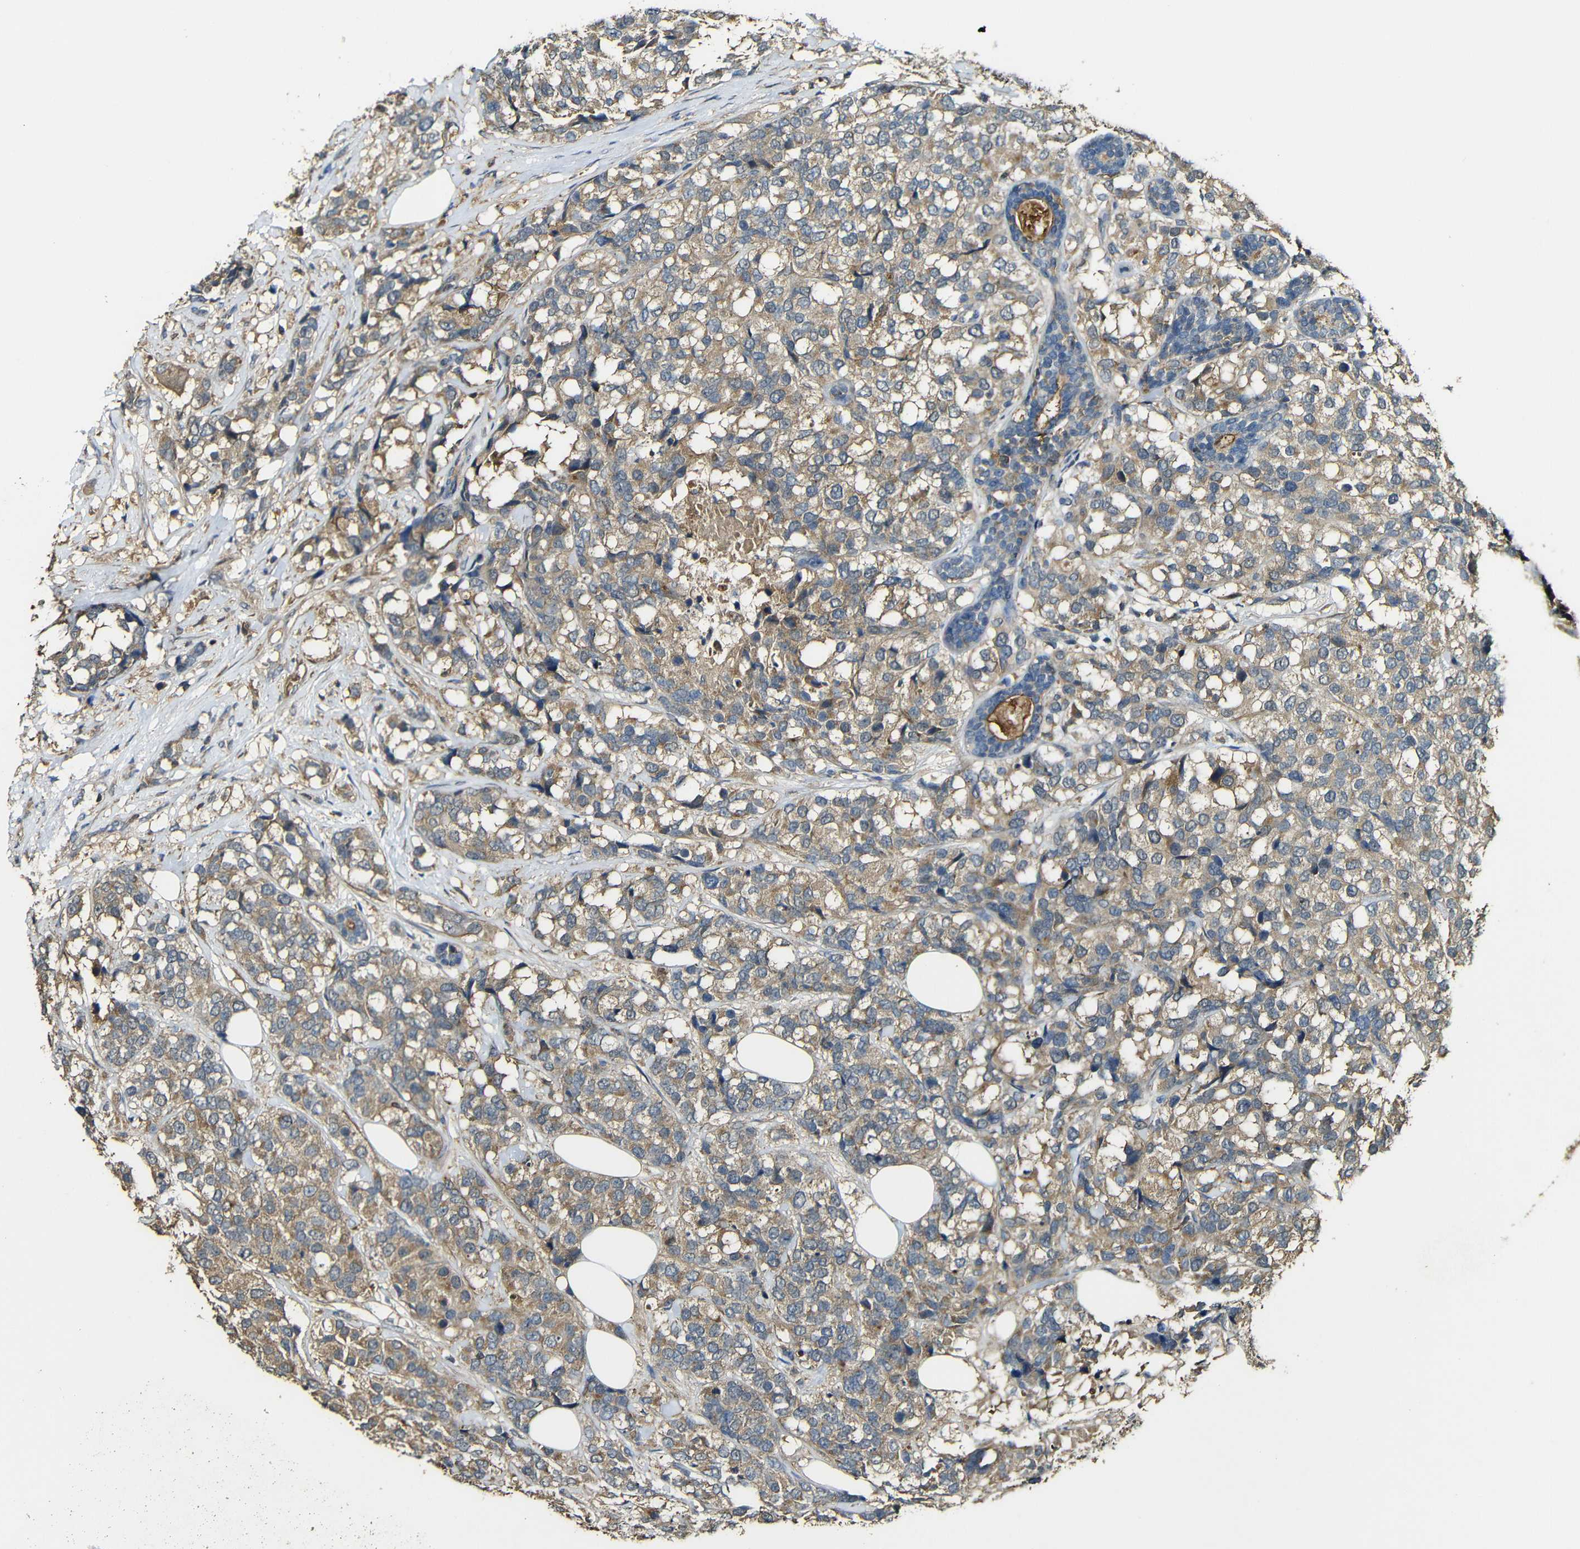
{"staining": {"intensity": "moderate", "quantity": ">75%", "location": "cytoplasmic/membranous"}, "tissue": "breast cancer", "cell_type": "Tumor cells", "image_type": "cancer", "snomed": [{"axis": "morphology", "description": "Lobular carcinoma"}, {"axis": "topography", "description": "Breast"}], "caption": "A brown stain labels moderate cytoplasmic/membranous positivity of a protein in breast cancer (lobular carcinoma) tumor cells.", "gene": "CASP8", "patient": {"sex": "female", "age": 59}}